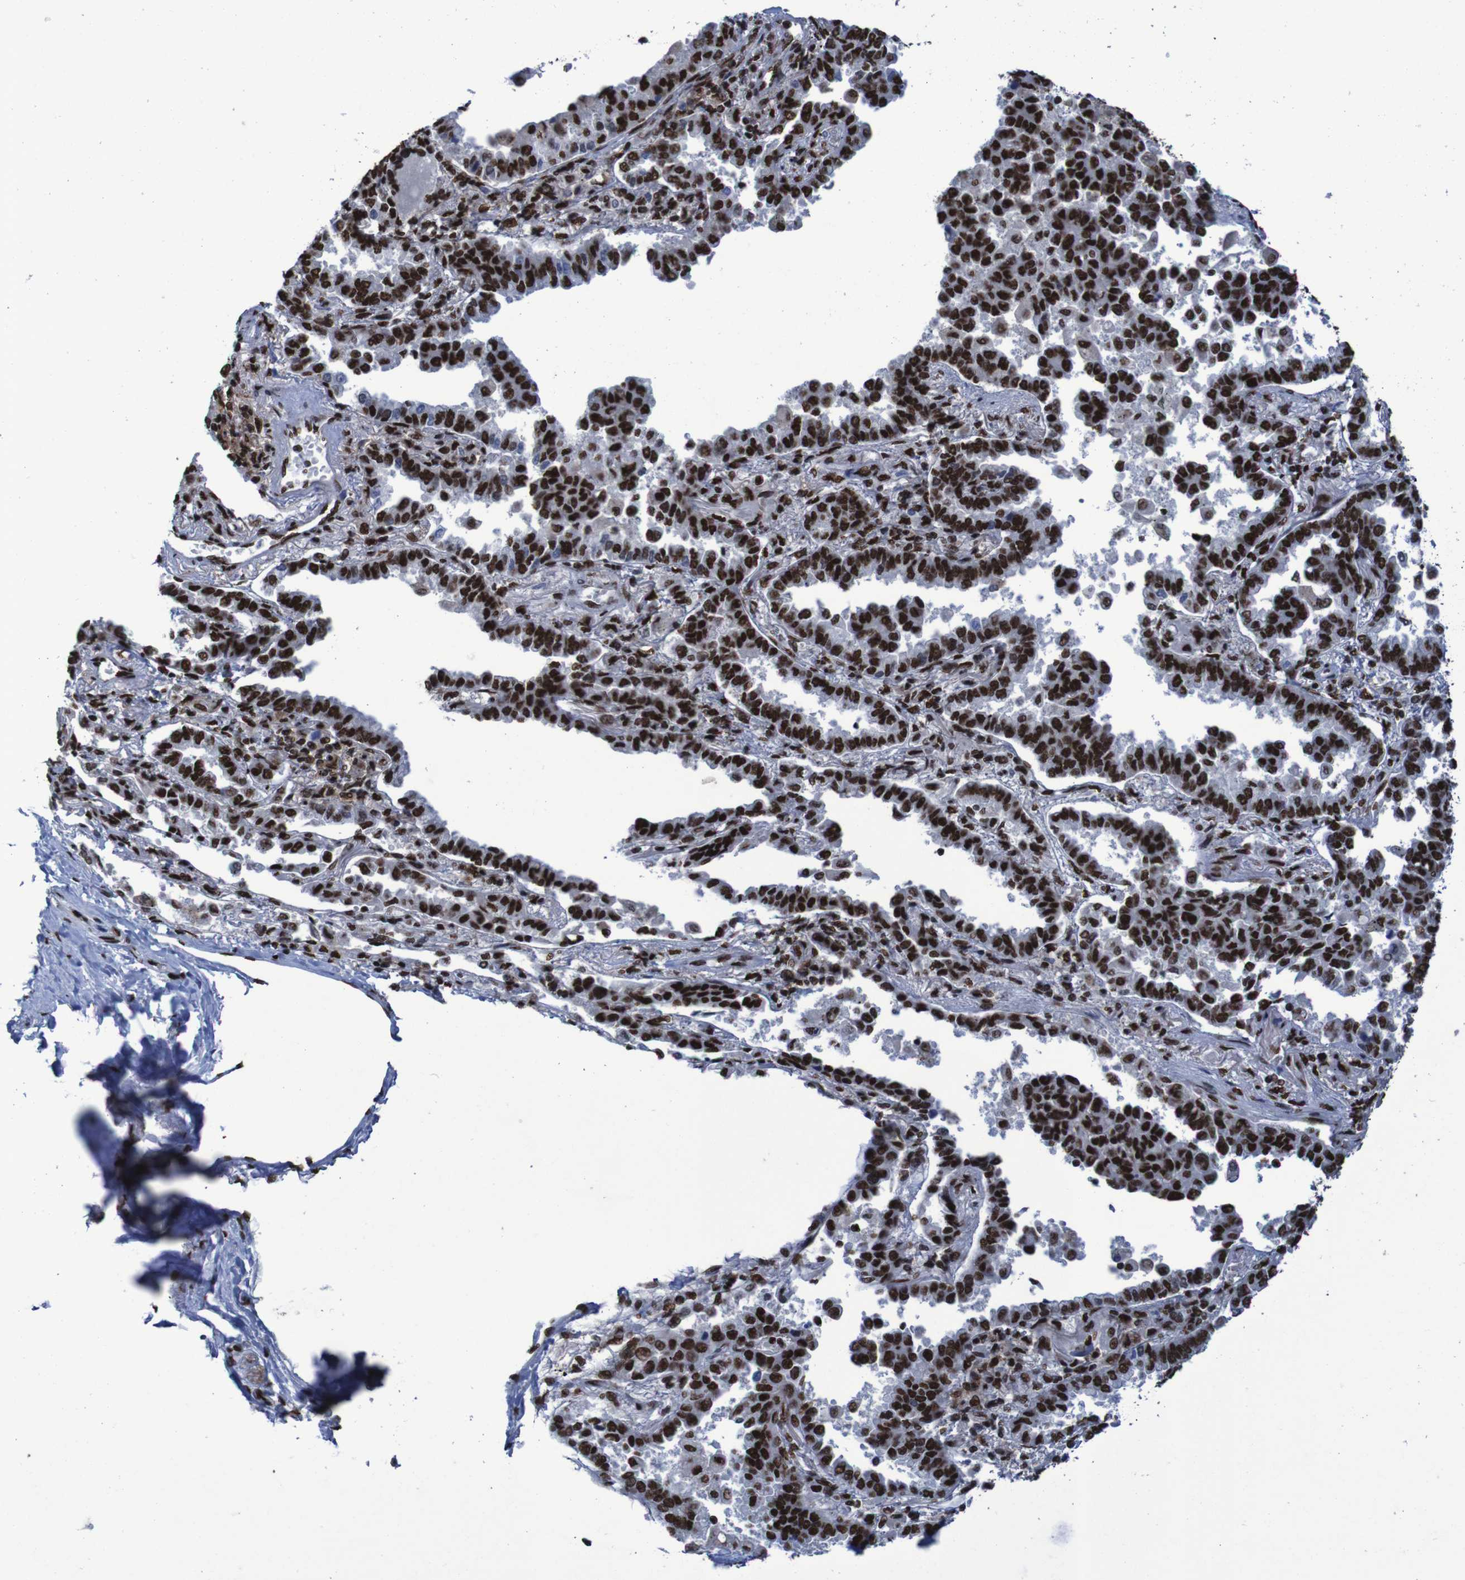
{"staining": {"intensity": "strong", "quantity": ">75%", "location": "nuclear"}, "tissue": "lung cancer", "cell_type": "Tumor cells", "image_type": "cancer", "snomed": [{"axis": "morphology", "description": "Normal tissue, NOS"}, {"axis": "morphology", "description": "Adenocarcinoma, NOS"}, {"axis": "topography", "description": "Lung"}], "caption": "High-power microscopy captured an immunohistochemistry (IHC) micrograph of adenocarcinoma (lung), revealing strong nuclear staining in about >75% of tumor cells. (DAB IHC with brightfield microscopy, high magnification).", "gene": "HNRNPR", "patient": {"sex": "male", "age": 59}}